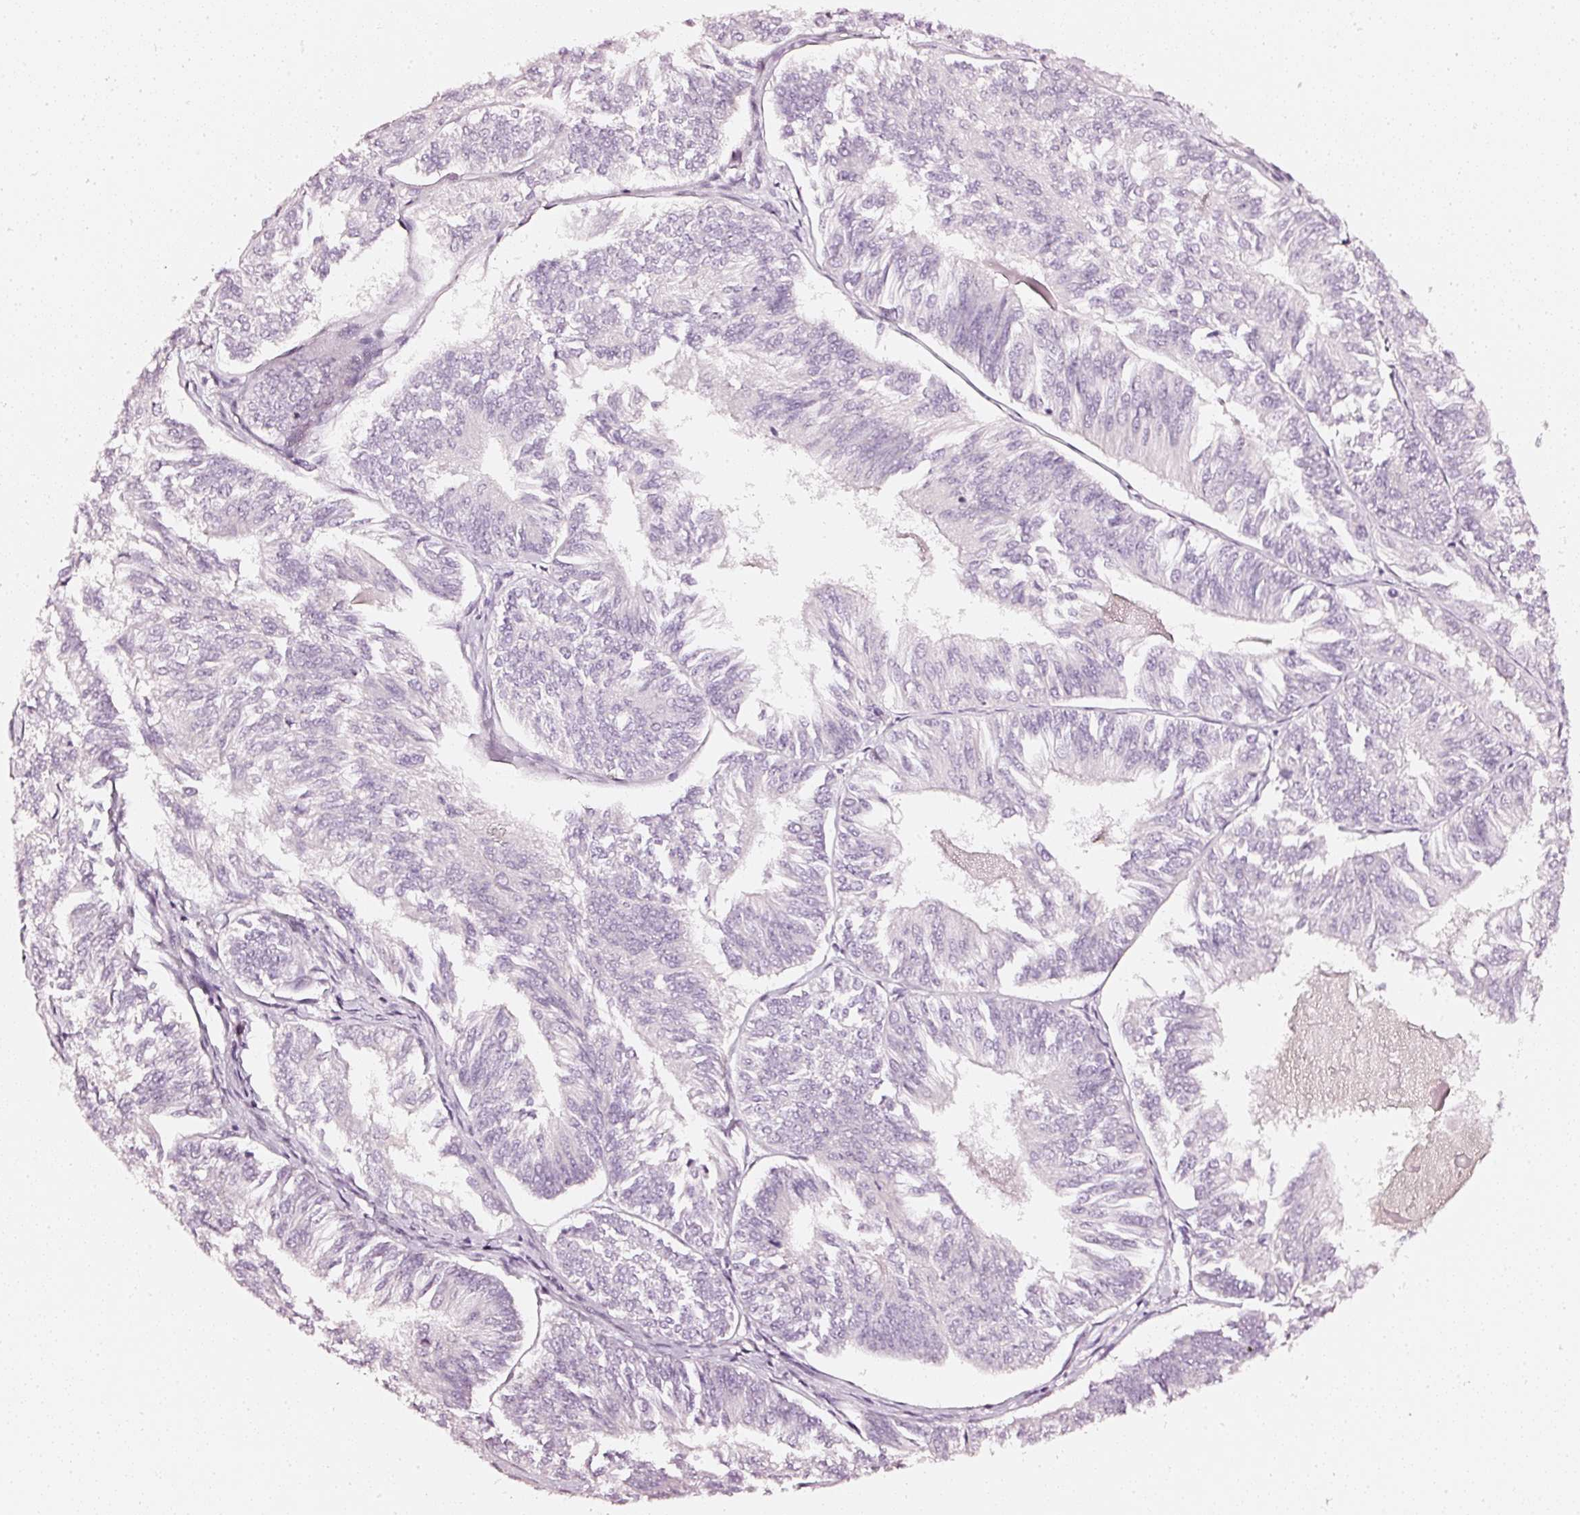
{"staining": {"intensity": "negative", "quantity": "none", "location": "none"}, "tissue": "endometrial cancer", "cell_type": "Tumor cells", "image_type": "cancer", "snomed": [{"axis": "morphology", "description": "Adenocarcinoma, NOS"}, {"axis": "topography", "description": "Endometrium"}], "caption": "Immunohistochemical staining of human adenocarcinoma (endometrial) reveals no significant expression in tumor cells.", "gene": "CNP", "patient": {"sex": "female", "age": 58}}